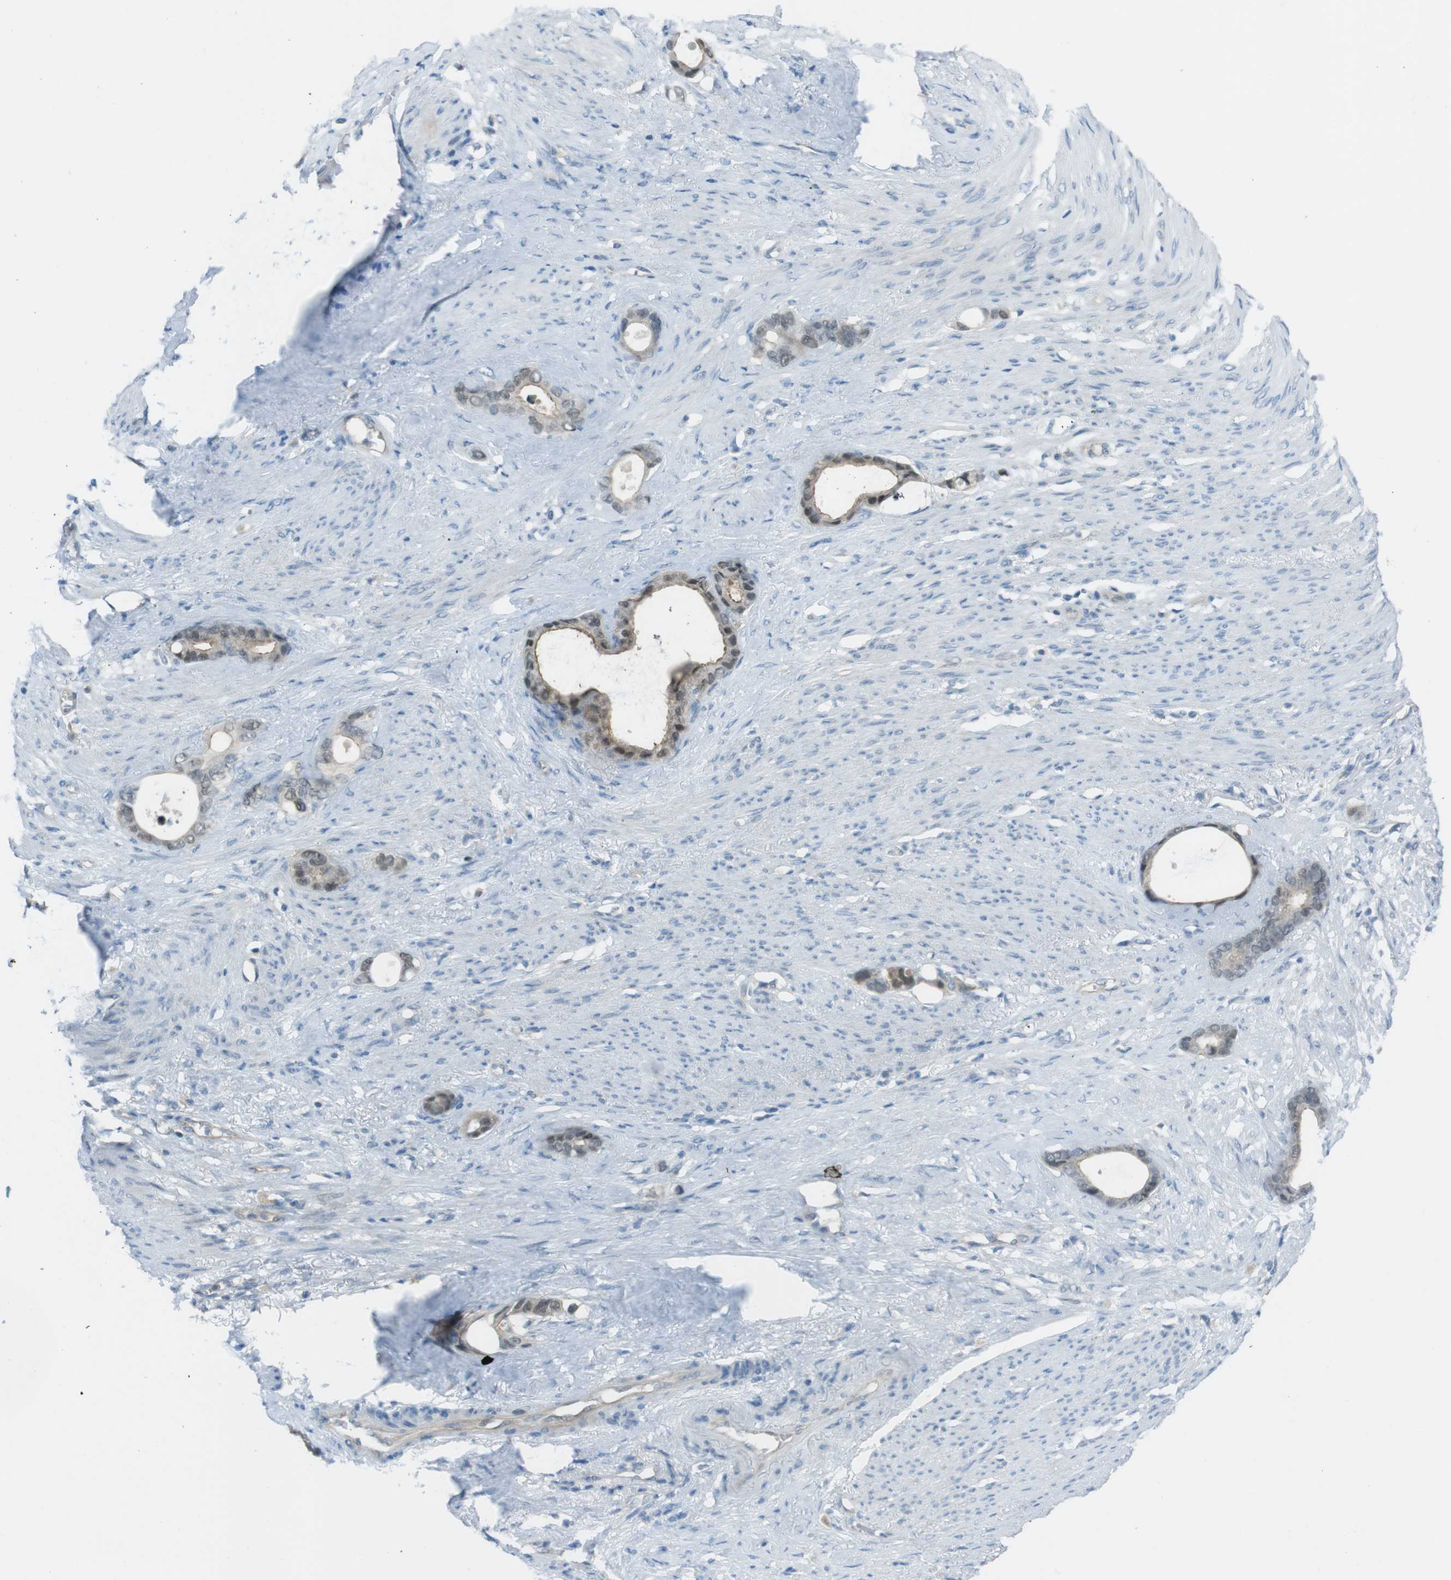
{"staining": {"intensity": "moderate", "quantity": ">75%", "location": "nuclear"}, "tissue": "stomach cancer", "cell_type": "Tumor cells", "image_type": "cancer", "snomed": [{"axis": "morphology", "description": "Adenocarcinoma, NOS"}, {"axis": "topography", "description": "Stomach"}], "caption": "High-power microscopy captured an immunohistochemistry (IHC) photomicrograph of stomach cancer, revealing moderate nuclear expression in approximately >75% of tumor cells.", "gene": "ZDHHC20", "patient": {"sex": "female", "age": 75}}